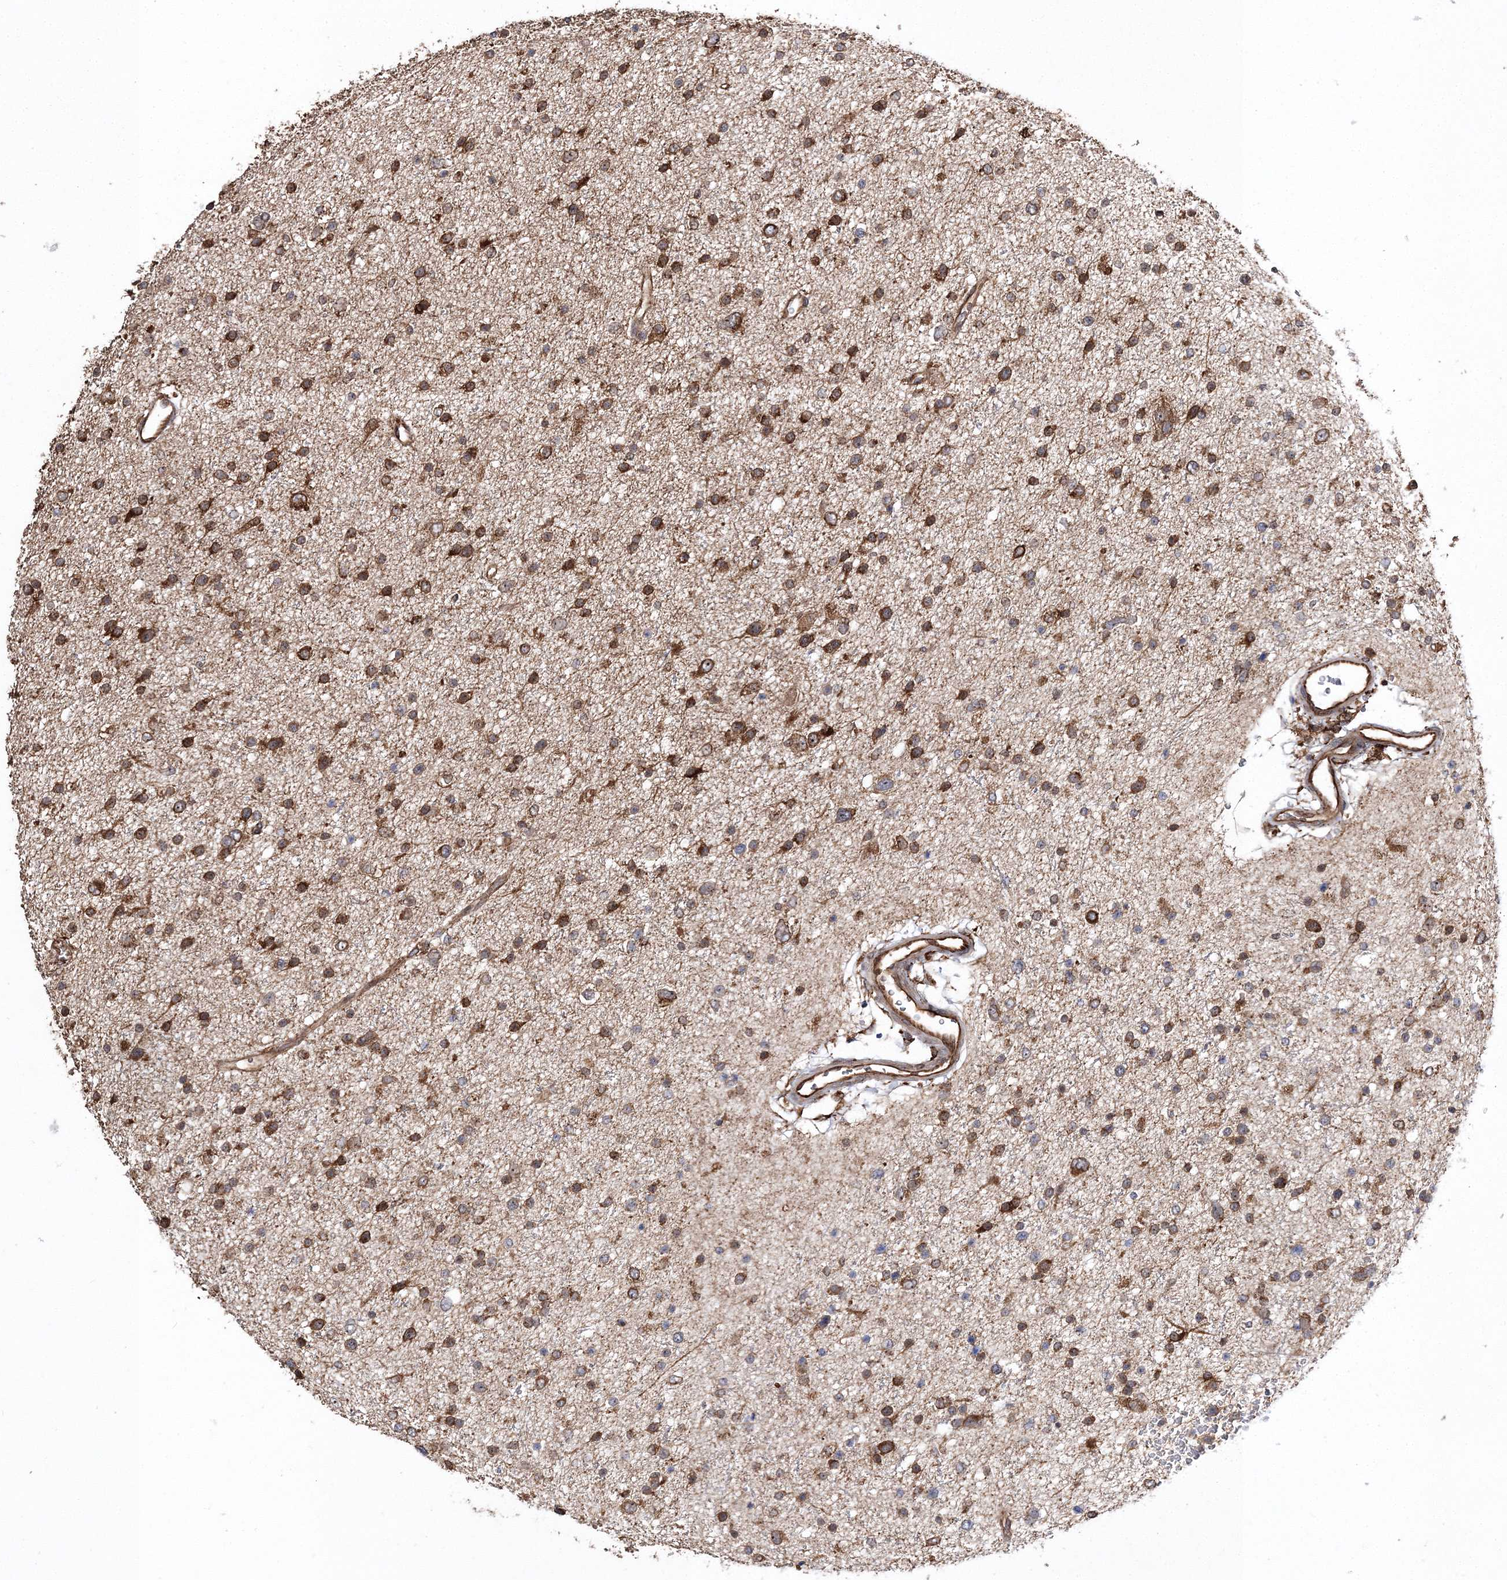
{"staining": {"intensity": "moderate", "quantity": ">75%", "location": "cytoplasmic/membranous"}, "tissue": "glioma", "cell_type": "Tumor cells", "image_type": "cancer", "snomed": [{"axis": "morphology", "description": "Glioma, malignant, Low grade"}, {"axis": "topography", "description": "Brain"}], "caption": "A brown stain labels moderate cytoplasmic/membranous positivity of a protein in human malignant glioma (low-grade) tumor cells. Nuclei are stained in blue.", "gene": "SCRN3", "patient": {"sex": "female", "age": 37}}